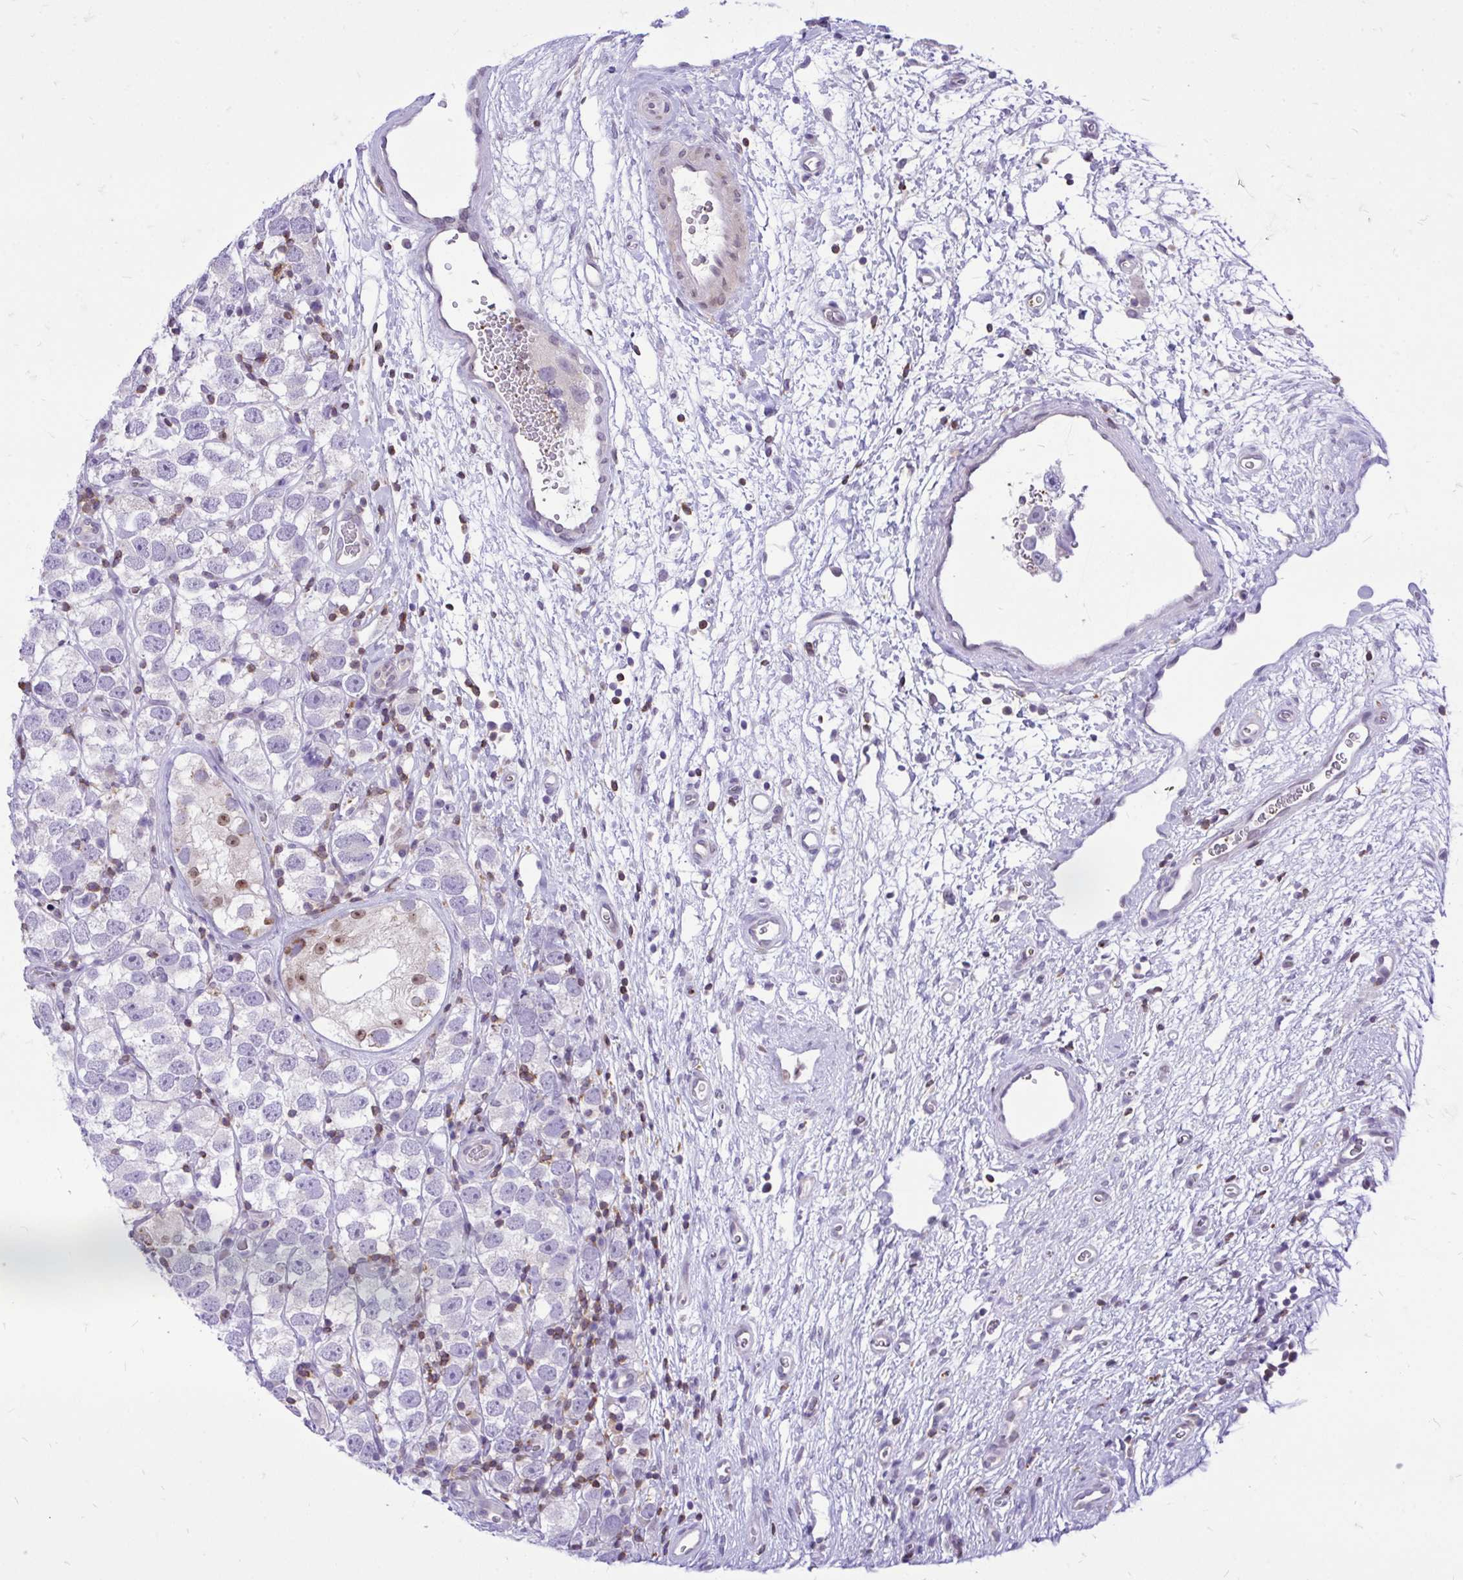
{"staining": {"intensity": "negative", "quantity": "none", "location": "none"}, "tissue": "testis cancer", "cell_type": "Tumor cells", "image_type": "cancer", "snomed": [{"axis": "morphology", "description": "Seminoma, NOS"}, {"axis": "topography", "description": "Testis"}], "caption": "DAB (3,3'-diaminobenzidine) immunohistochemical staining of testis seminoma shows no significant expression in tumor cells. (DAB immunohistochemistry (IHC) visualized using brightfield microscopy, high magnification).", "gene": "CXCL8", "patient": {"sex": "male", "age": 26}}